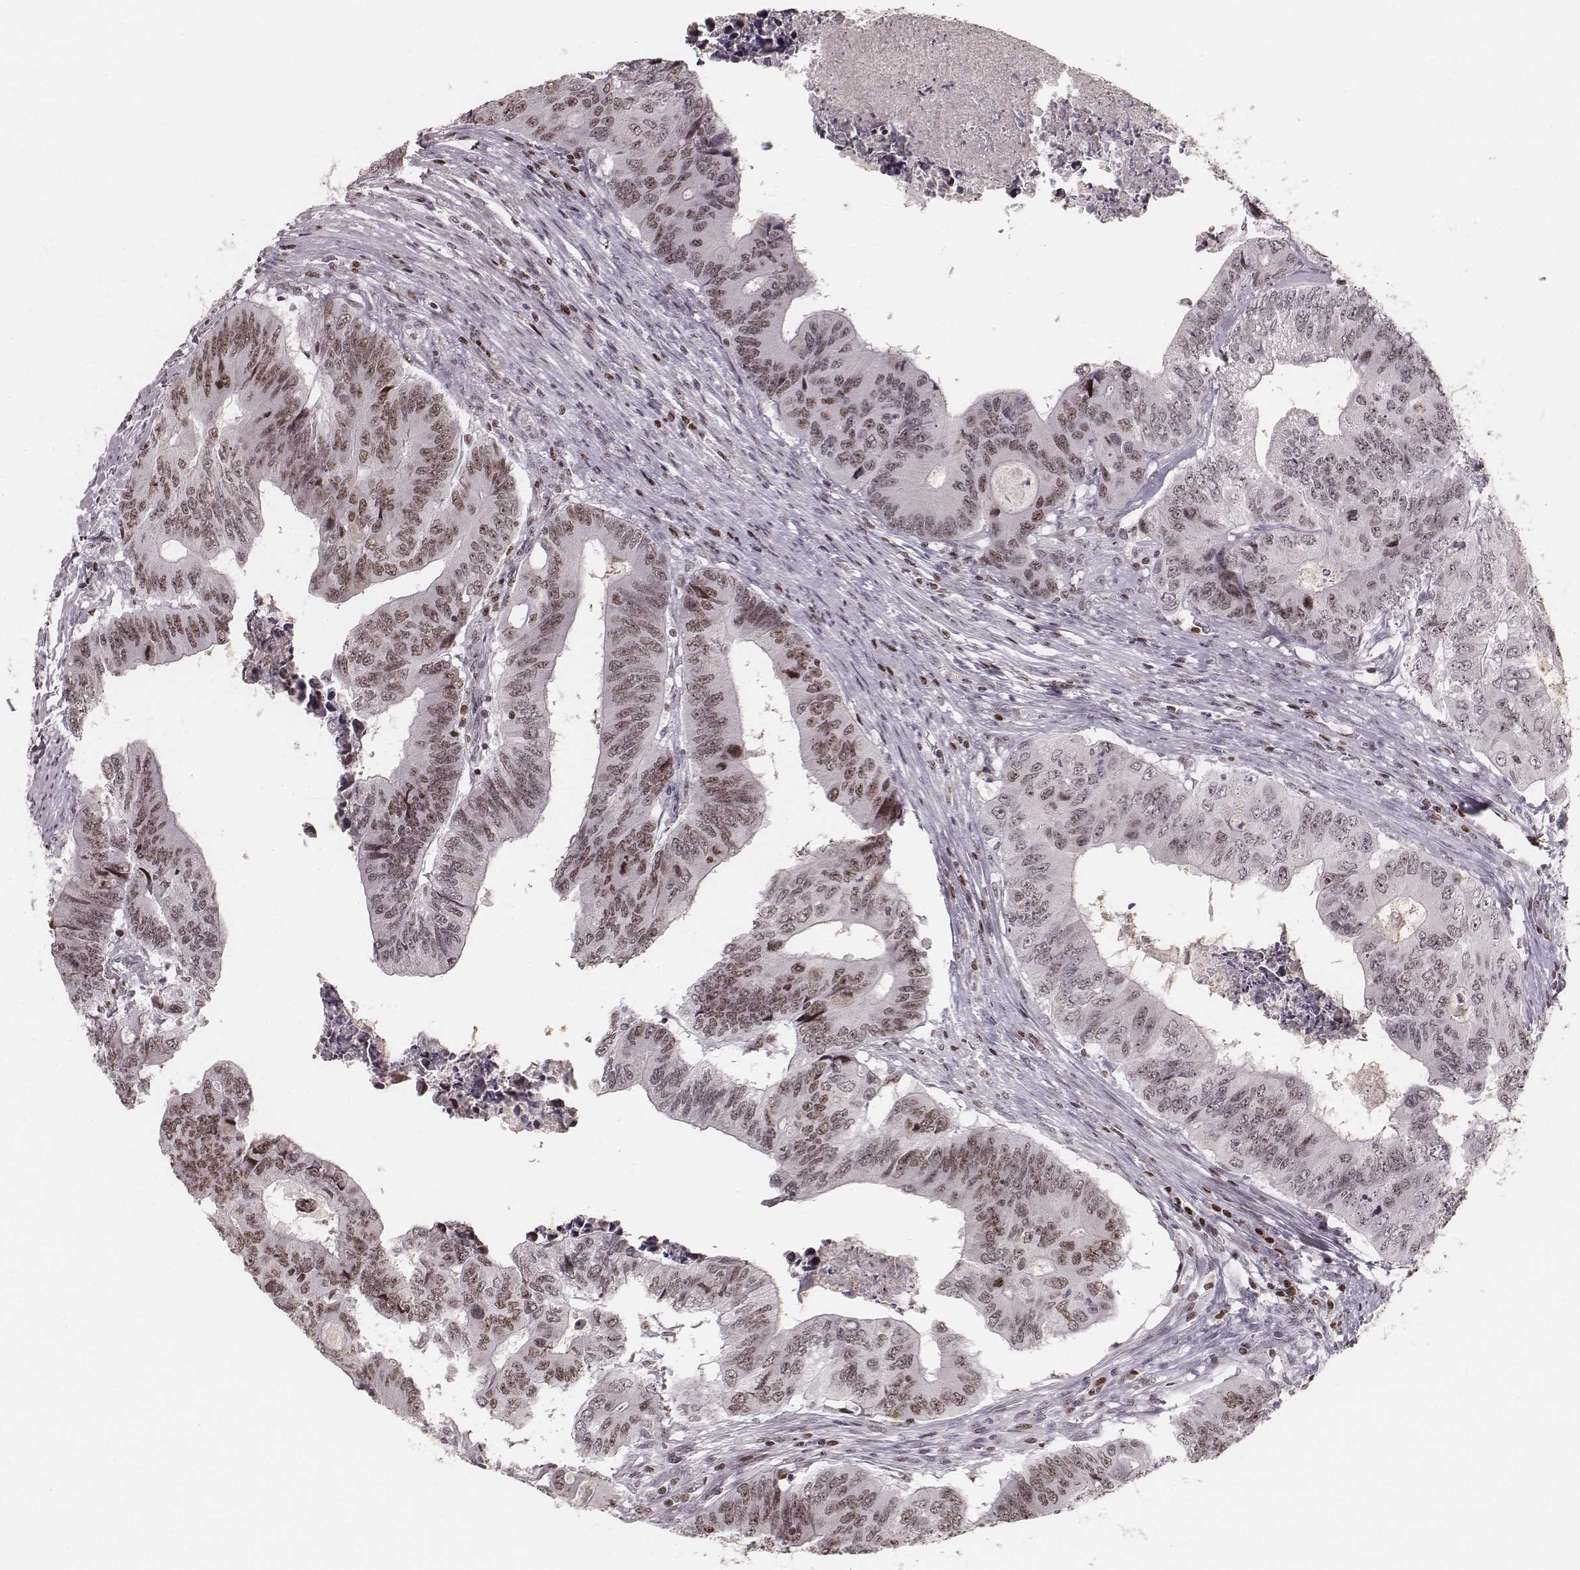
{"staining": {"intensity": "moderate", "quantity": ">75%", "location": "nuclear"}, "tissue": "colorectal cancer", "cell_type": "Tumor cells", "image_type": "cancer", "snomed": [{"axis": "morphology", "description": "Adenocarcinoma, NOS"}, {"axis": "topography", "description": "Colon"}], "caption": "Immunohistochemistry (IHC) image of colorectal adenocarcinoma stained for a protein (brown), which displays medium levels of moderate nuclear expression in about >75% of tumor cells.", "gene": "PARP1", "patient": {"sex": "male", "age": 53}}